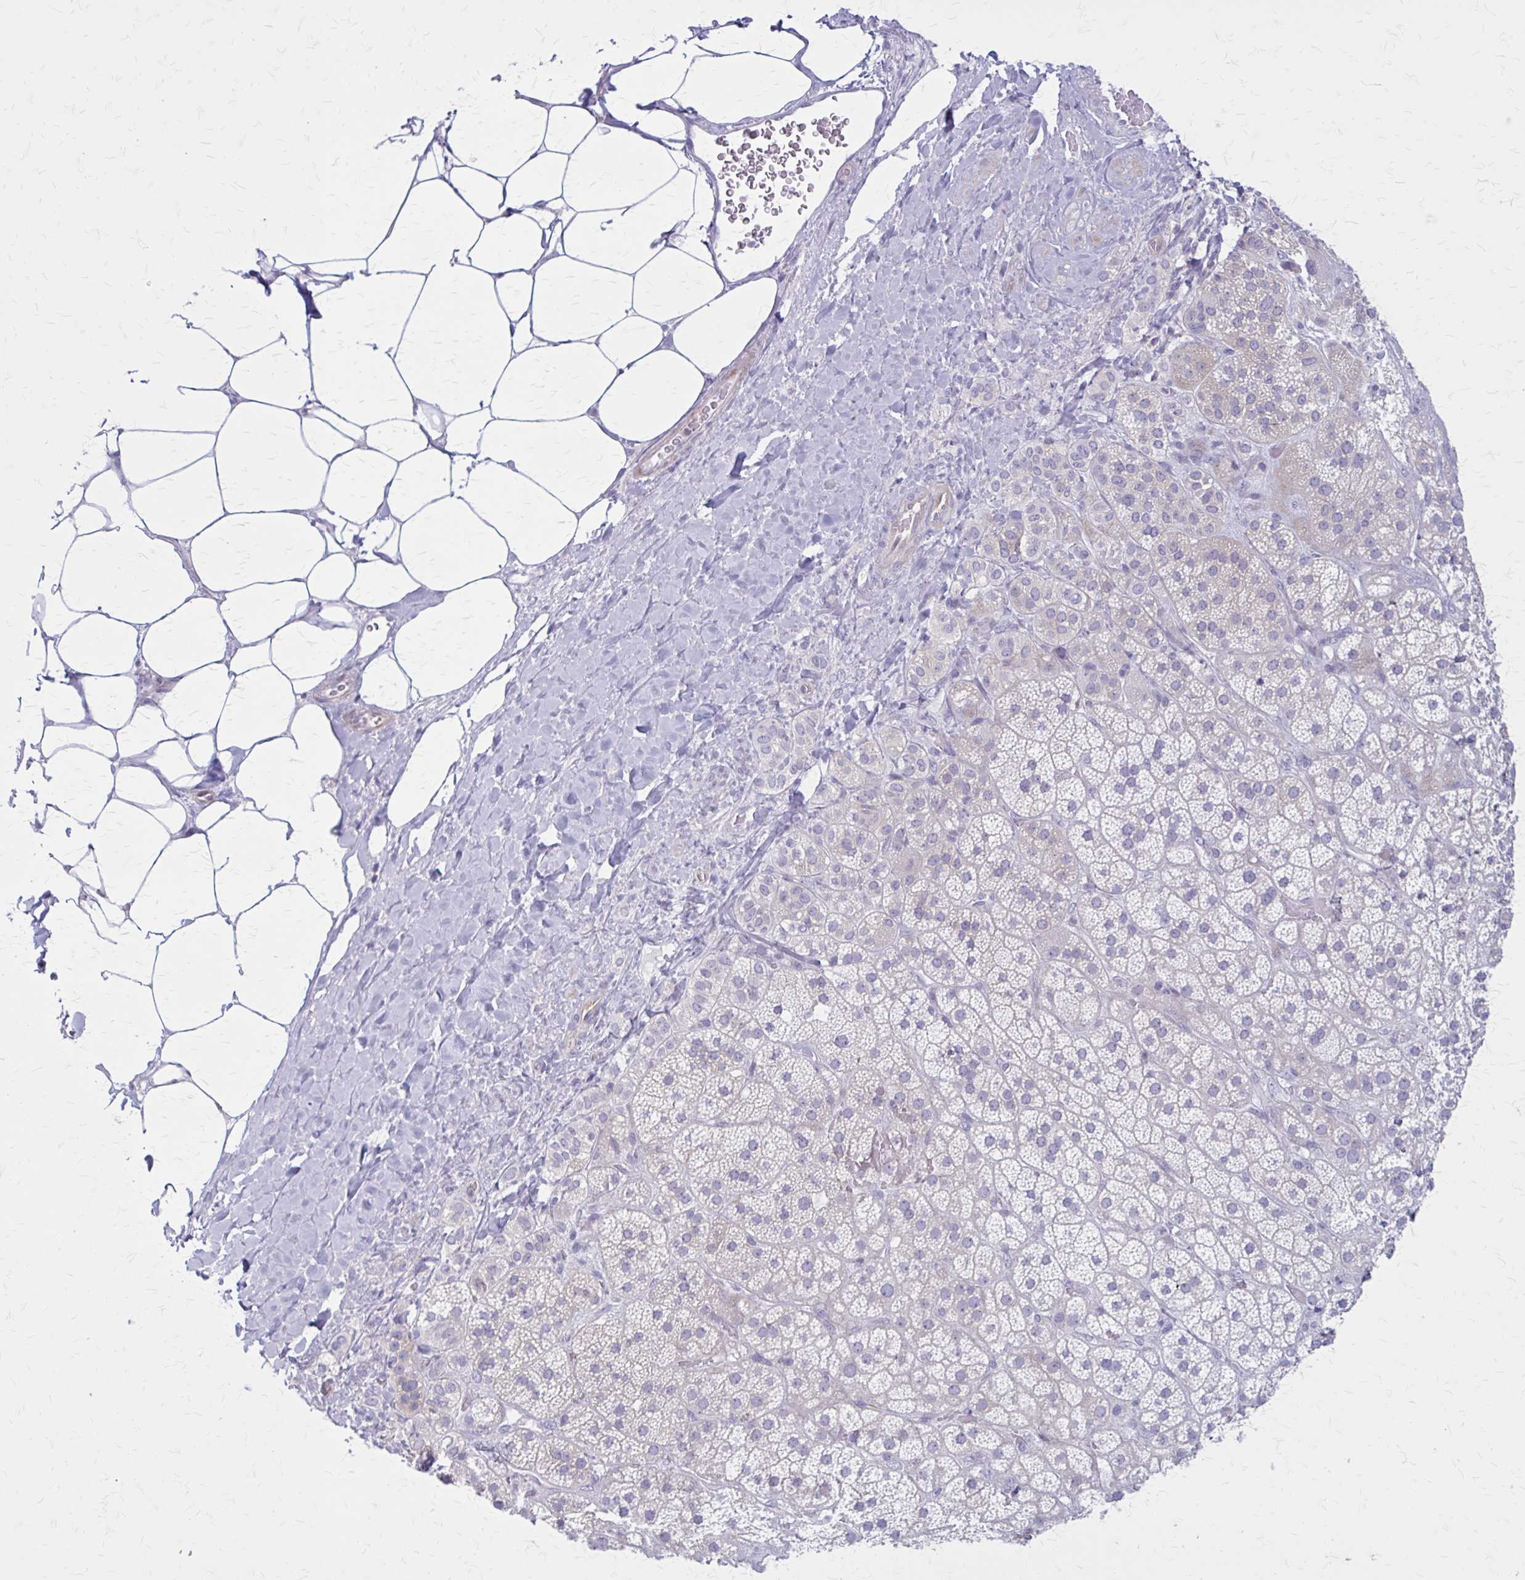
{"staining": {"intensity": "negative", "quantity": "none", "location": "none"}, "tissue": "adrenal gland", "cell_type": "Glandular cells", "image_type": "normal", "snomed": [{"axis": "morphology", "description": "Normal tissue, NOS"}, {"axis": "topography", "description": "Adrenal gland"}], "caption": "There is no significant expression in glandular cells of adrenal gland. (DAB (3,3'-diaminobenzidine) immunohistochemistry (IHC) with hematoxylin counter stain).", "gene": "PITPNM1", "patient": {"sex": "male", "age": 57}}